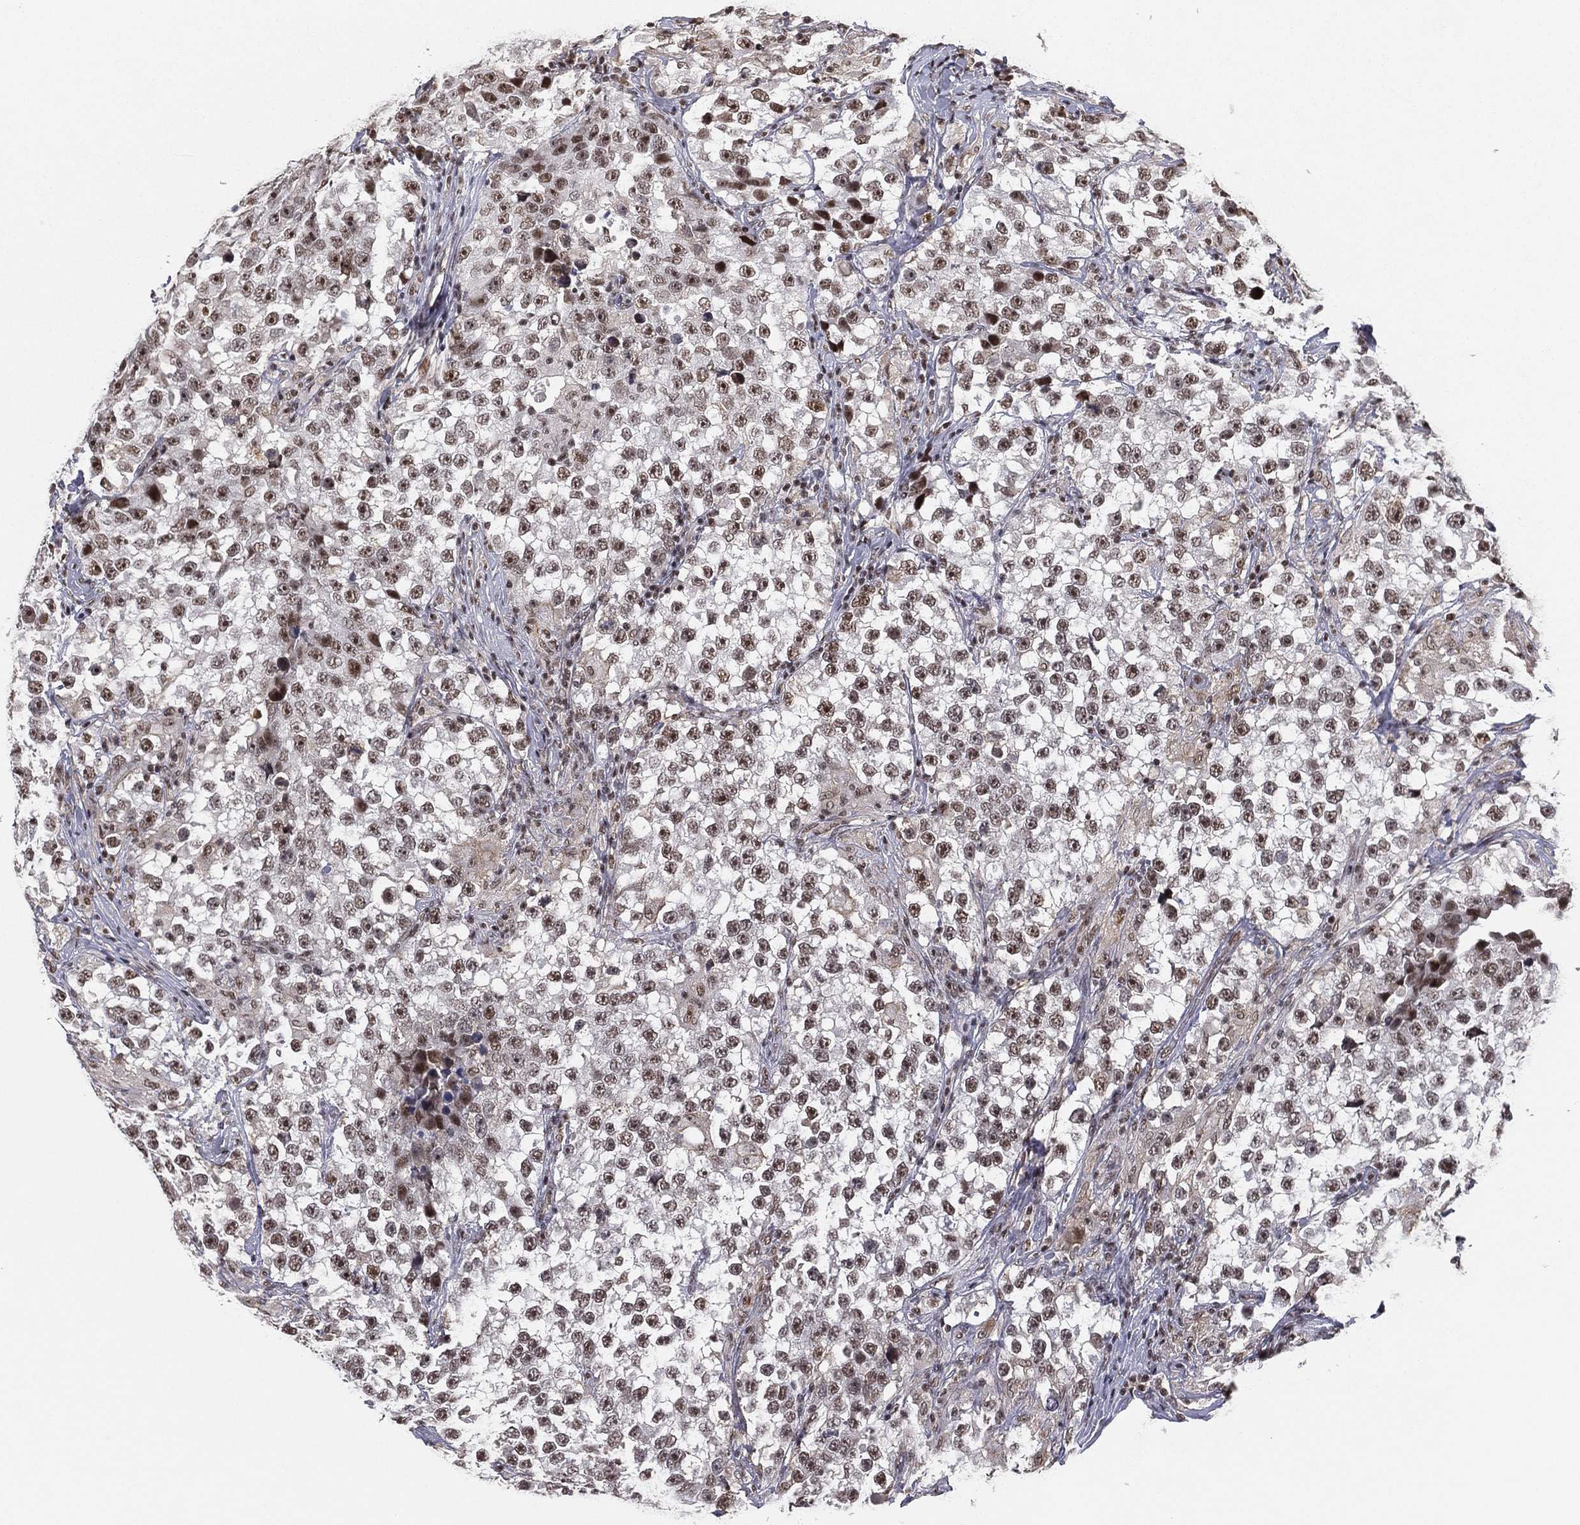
{"staining": {"intensity": "strong", "quantity": "<25%", "location": "nuclear"}, "tissue": "testis cancer", "cell_type": "Tumor cells", "image_type": "cancer", "snomed": [{"axis": "morphology", "description": "Seminoma, NOS"}, {"axis": "topography", "description": "Testis"}], "caption": "Strong nuclear protein staining is appreciated in approximately <25% of tumor cells in testis seminoma. The staining was performed using DAB (3,3'-diaminobenzidine), with brown indicating positive protein expression. Nuclei are stained blue with hematoxylin.", "gene": "GPALPP1", "patient": {"sex": "male", "age": 46}}